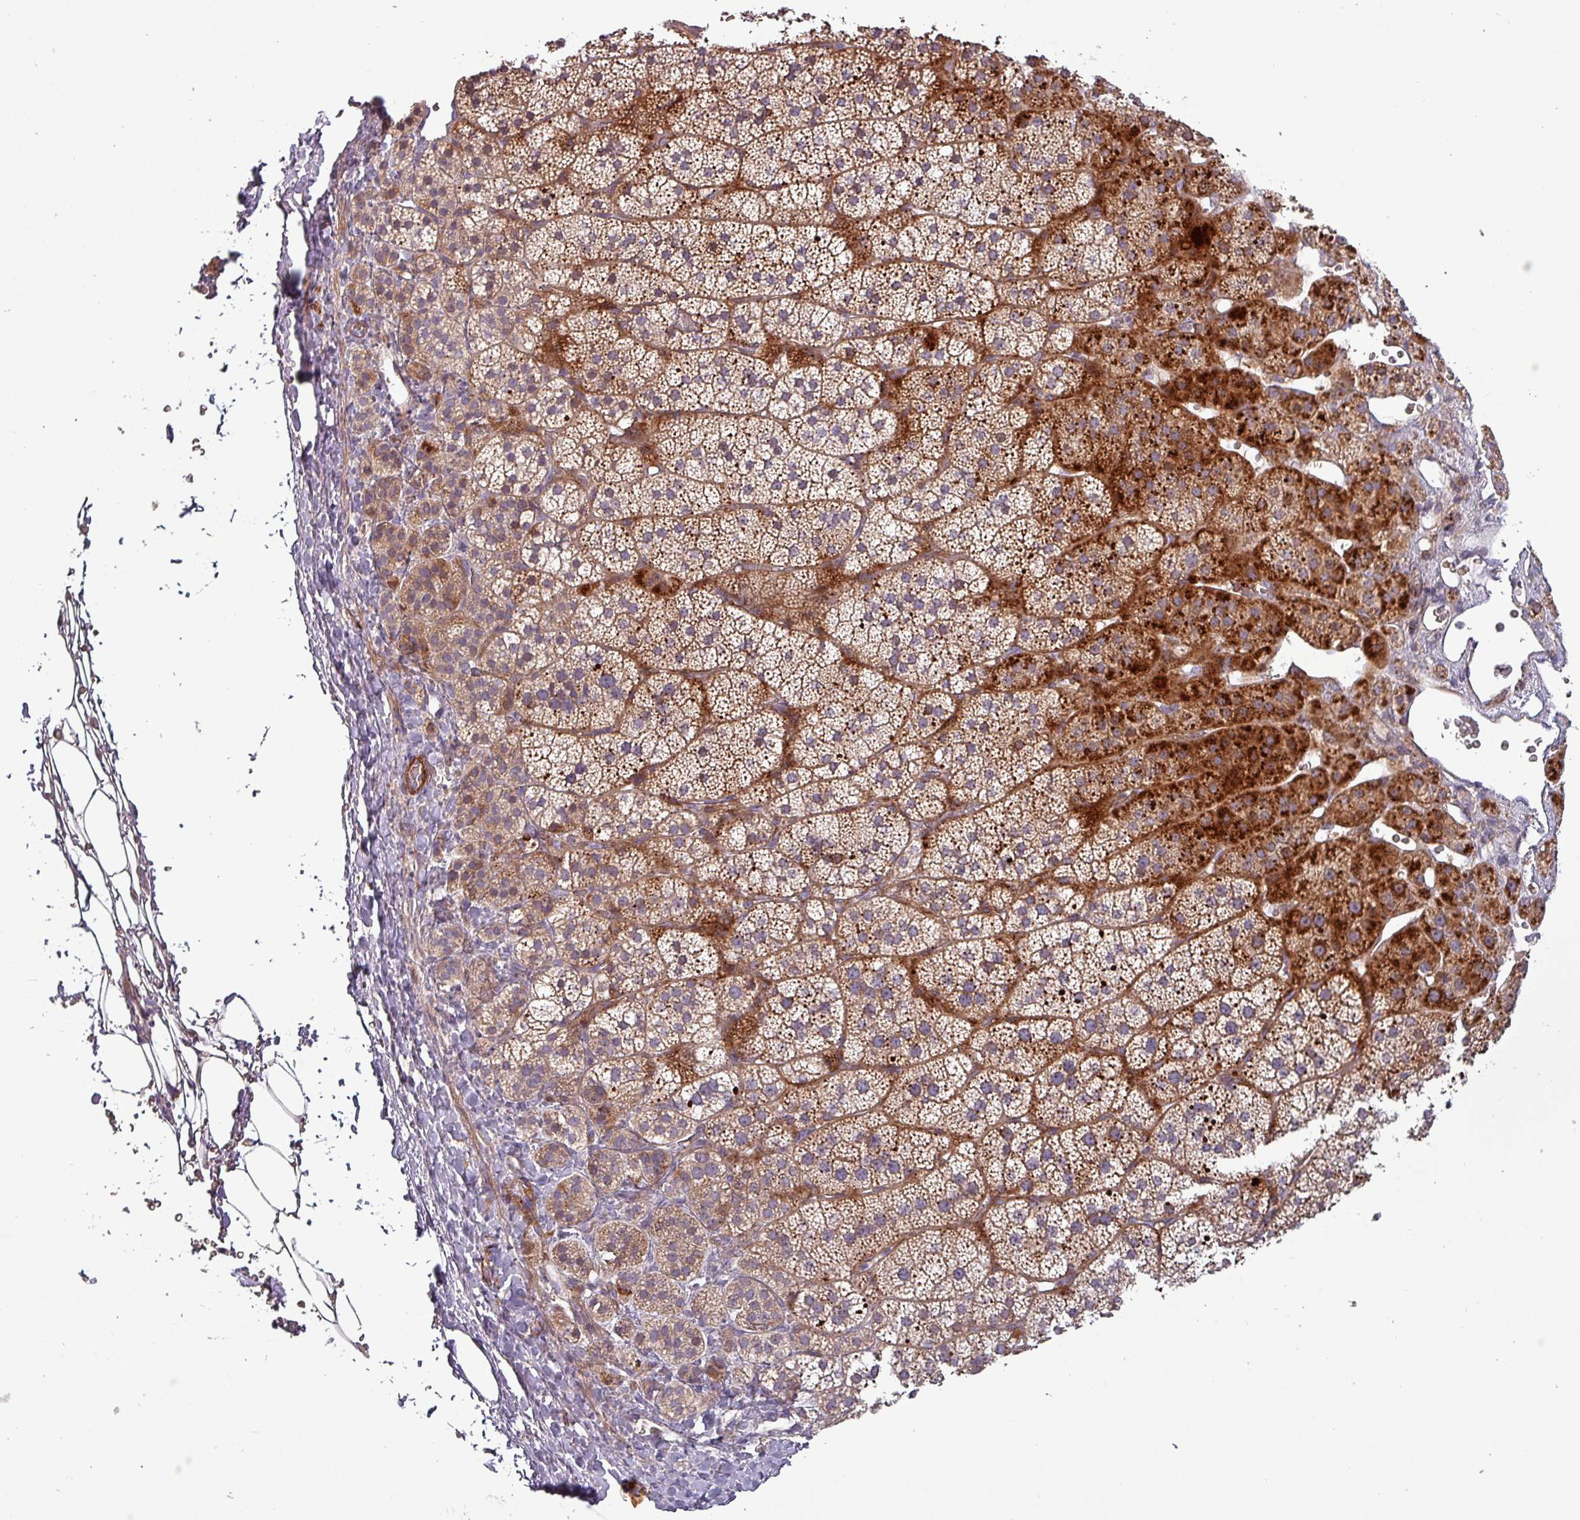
{"staining": {"intensity": "strong", "quantity": "25%-75%", "location": "cytoplasmic/membranous"}, "tissue": "adrenal gland", "cell_type": "Glandular cells", "image_type": "normal", "snomed": [{"axis": "morphology", "description": "Normal tissue, NOS"}, {"axis": "topography", "description": "Adrenal gland"}], "caption": "IHC staining of unremarkable adrenal gland, which exhibits high levels of strong cytoplasmic/membranous staining in approximately 25%-75% of glandular cells indicating strong cytoplasmic/membranous protein positivity. The staining was performed using DAB (3,3'-diaminobenzidine) (brown) for protein detection and nuclei were counterstained in hematoxylin (blue).", "gene": "TPRA1", "patient": {"sex": "female", "age": 44}}